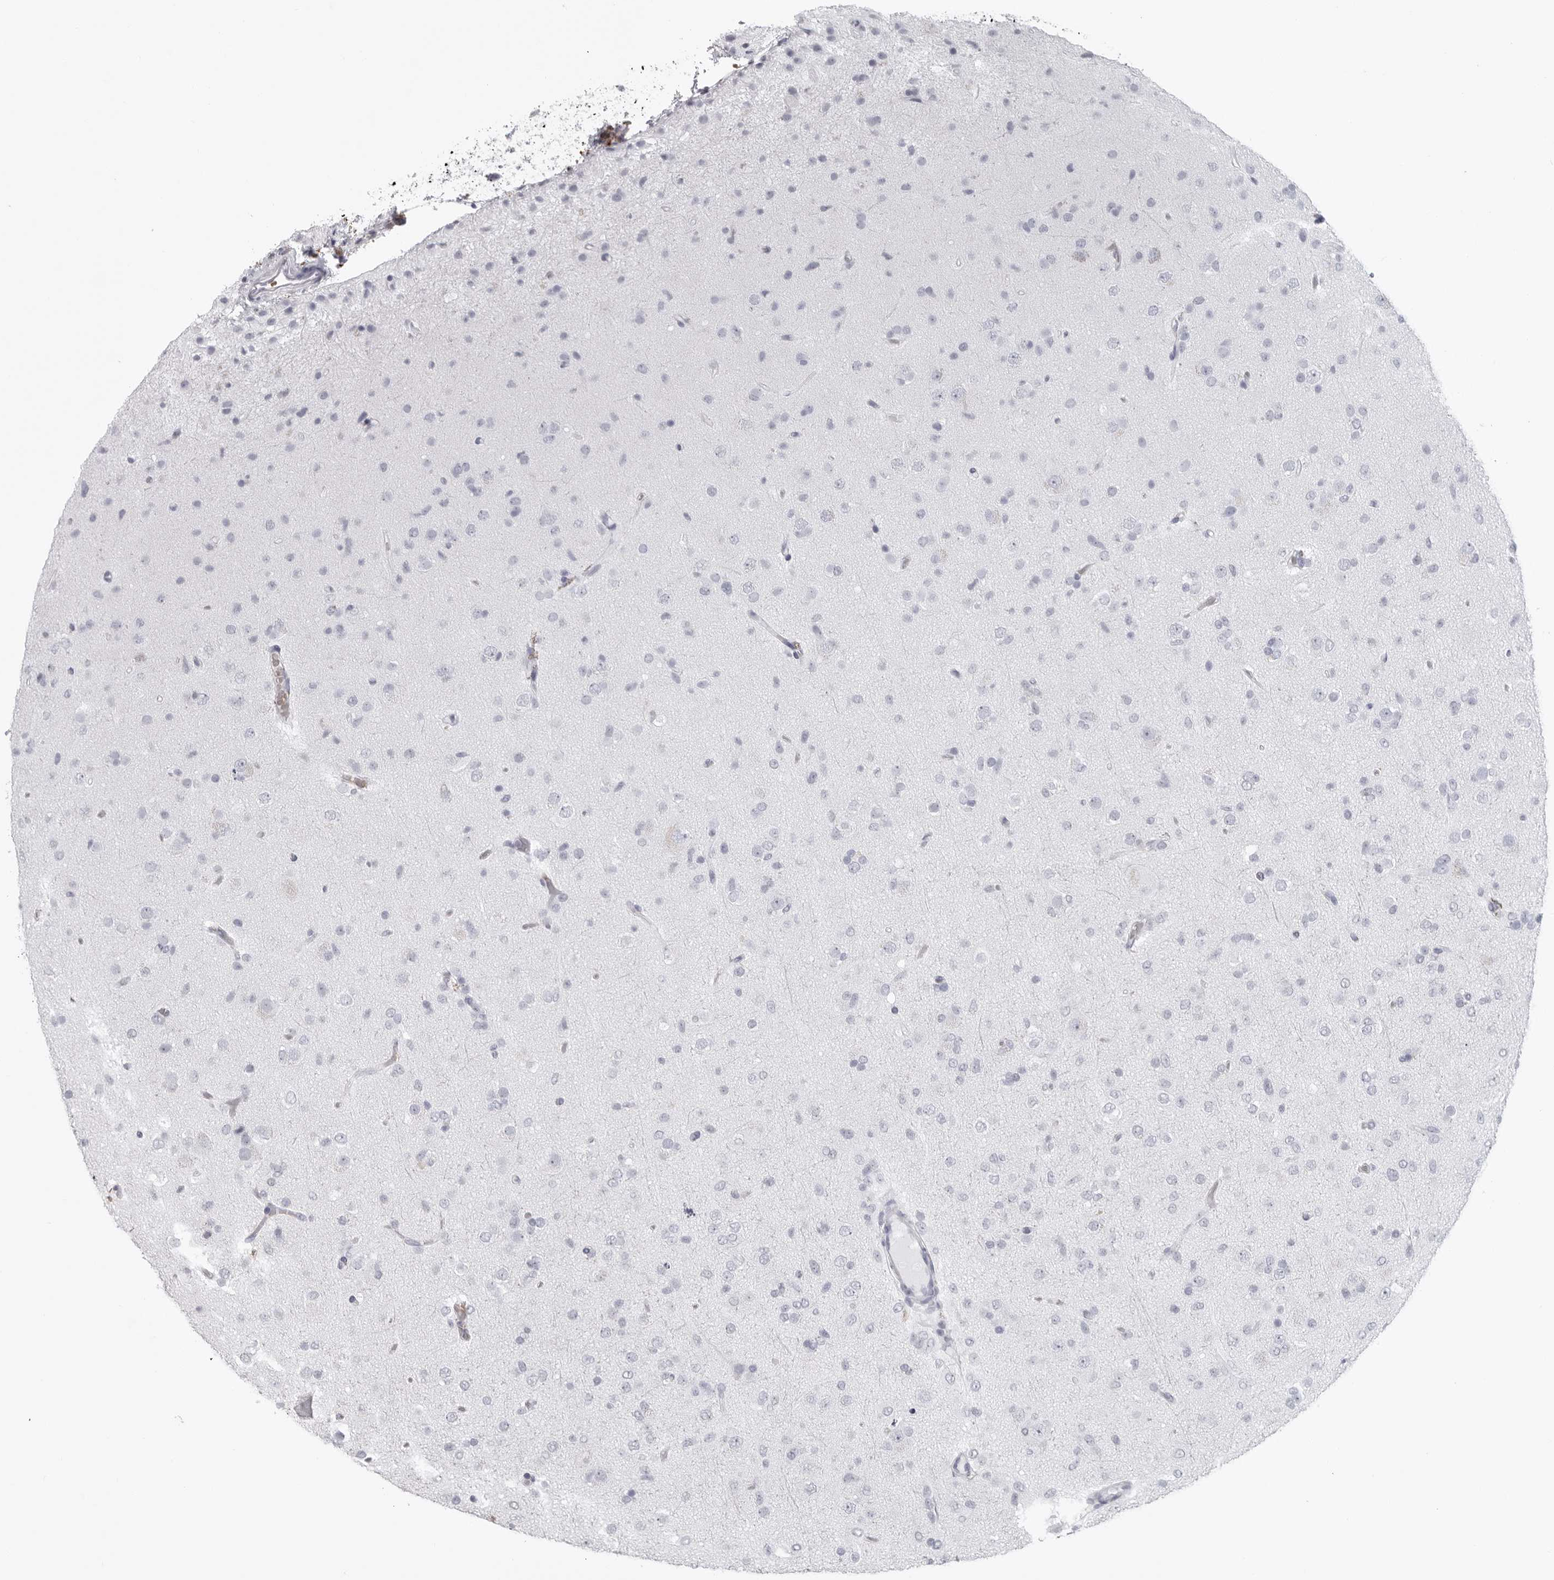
{"staining": {"intensity": "negative", "quantity": "none", "location": "none"}, "tissue": "glioma", "cell_type": "Tumor cells", "image_type": "cancer", "snomed": [{"axis": "morphology", "description": "Glioma, malignant, Low grade"}, {"axis": "topography", "description": "Brain"}], "caption": "There is no significant staining in tumor cells of glioma.", "gene": "EPB41", "patient": {"sex": "male", "age": 65}}